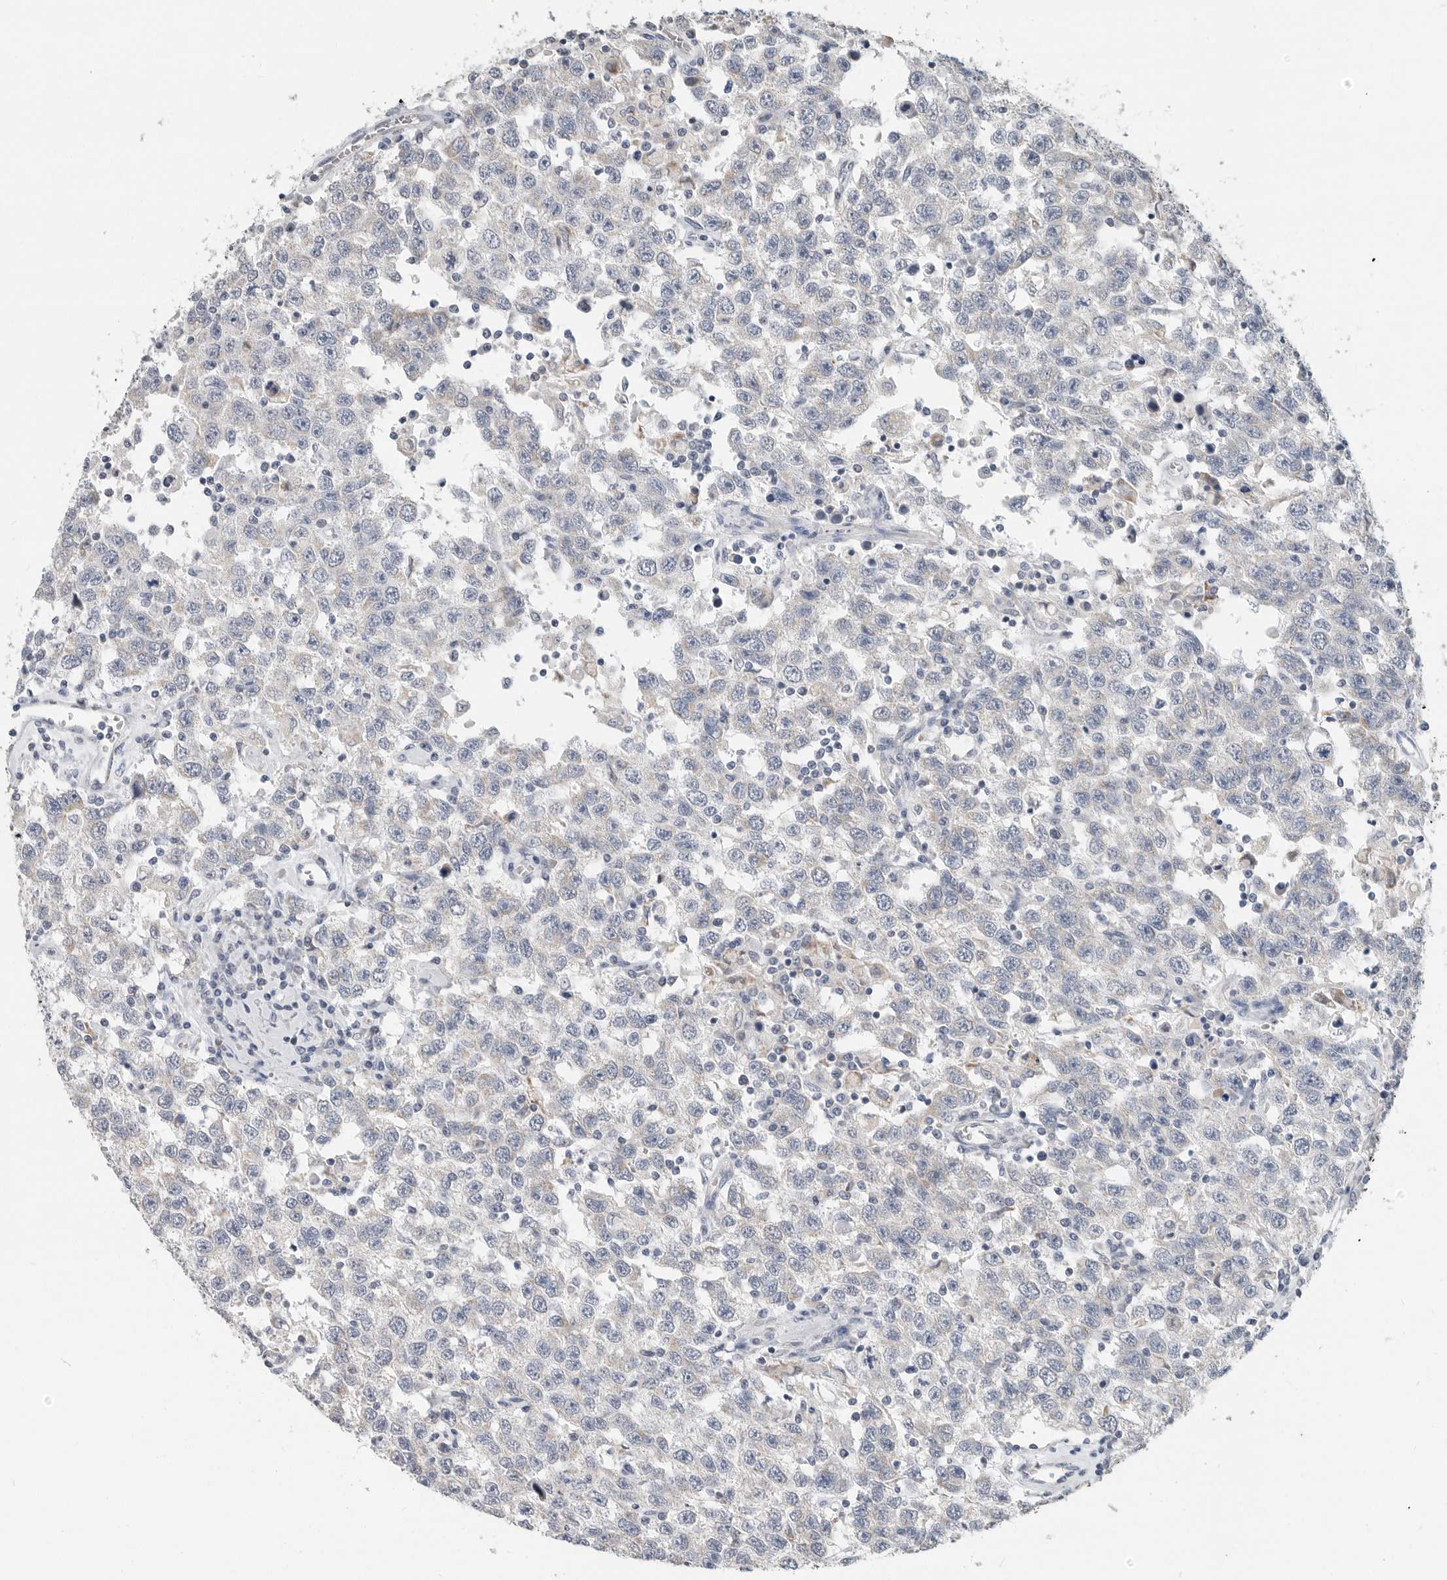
{"staining": {"intensity": "negative", "quantity": "none", "location": "none"}, "tissue": "testis cancer", "cell_type": "Tumor cells", "image_type": "cancer", "snomed": [{"axis": "morphology", "description": "Seminoma, NOS"}, {"axis": "topography", "description": "Testis"}], "caption": "The immunohistochemistry image has no significant expression in tumor cells of testis cancer (seminoma) tissue.", "gene": "PLN", "patient": {"sex": "male", "age": 41}}